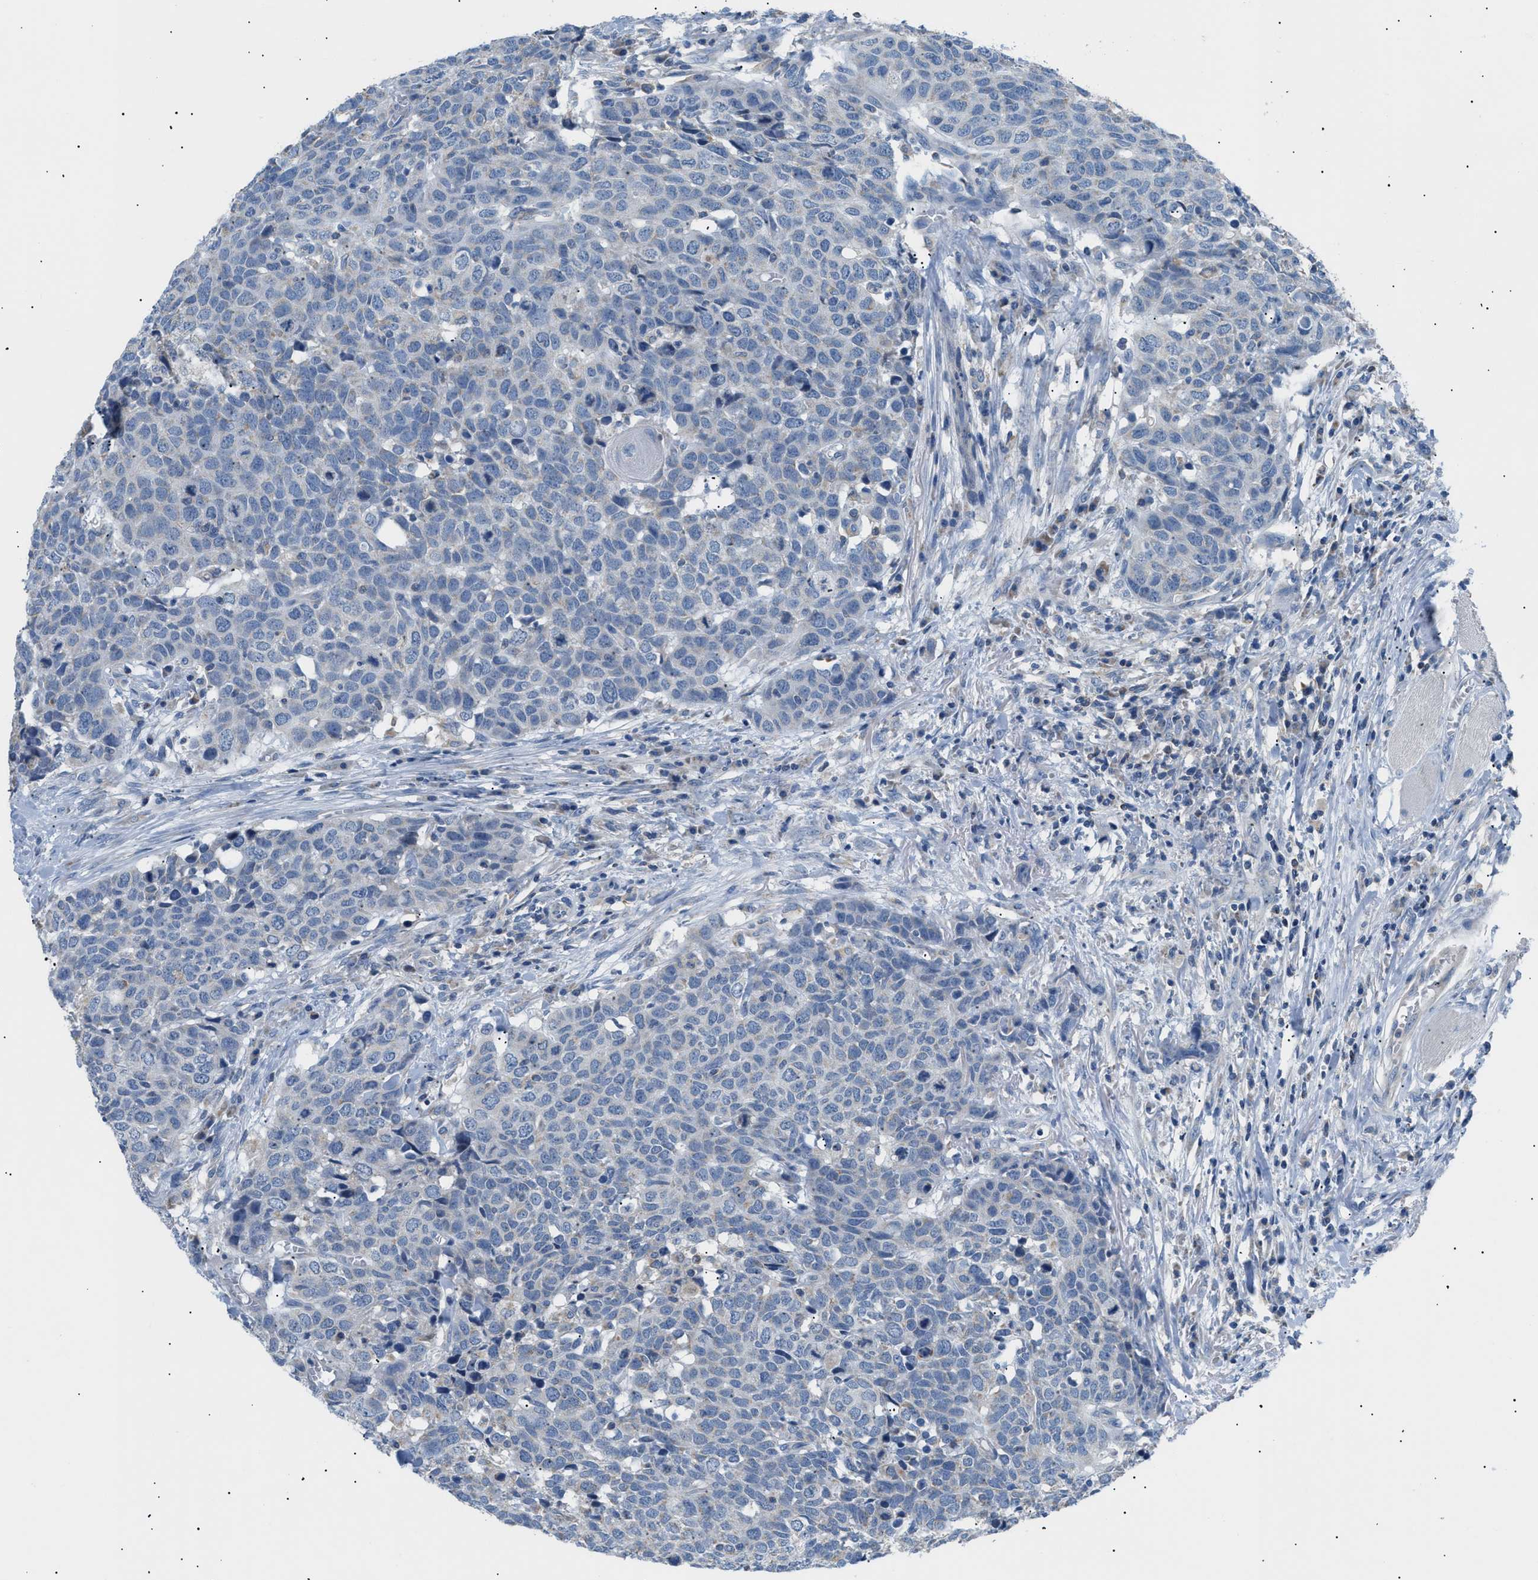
{"staining": {"intensity": "negative", "quantity": "none", "location": "none"}, "tissue": "head and neck cancer", "cell_type": "Tumor cells", "image_type": "cancer", "snomed": [{"axis": "morphology", "description": "Squamous cell carcinoma, NOS"}, {"axis": "topography", "description": "Head-Neck"}], "caption": "The IHC histopathology image has no significant expression in tumor cells of head and neck squamous cell carcinoma tissue.", "gene": "ILDR1", "patient": {"sex": "male", "age": 66}}